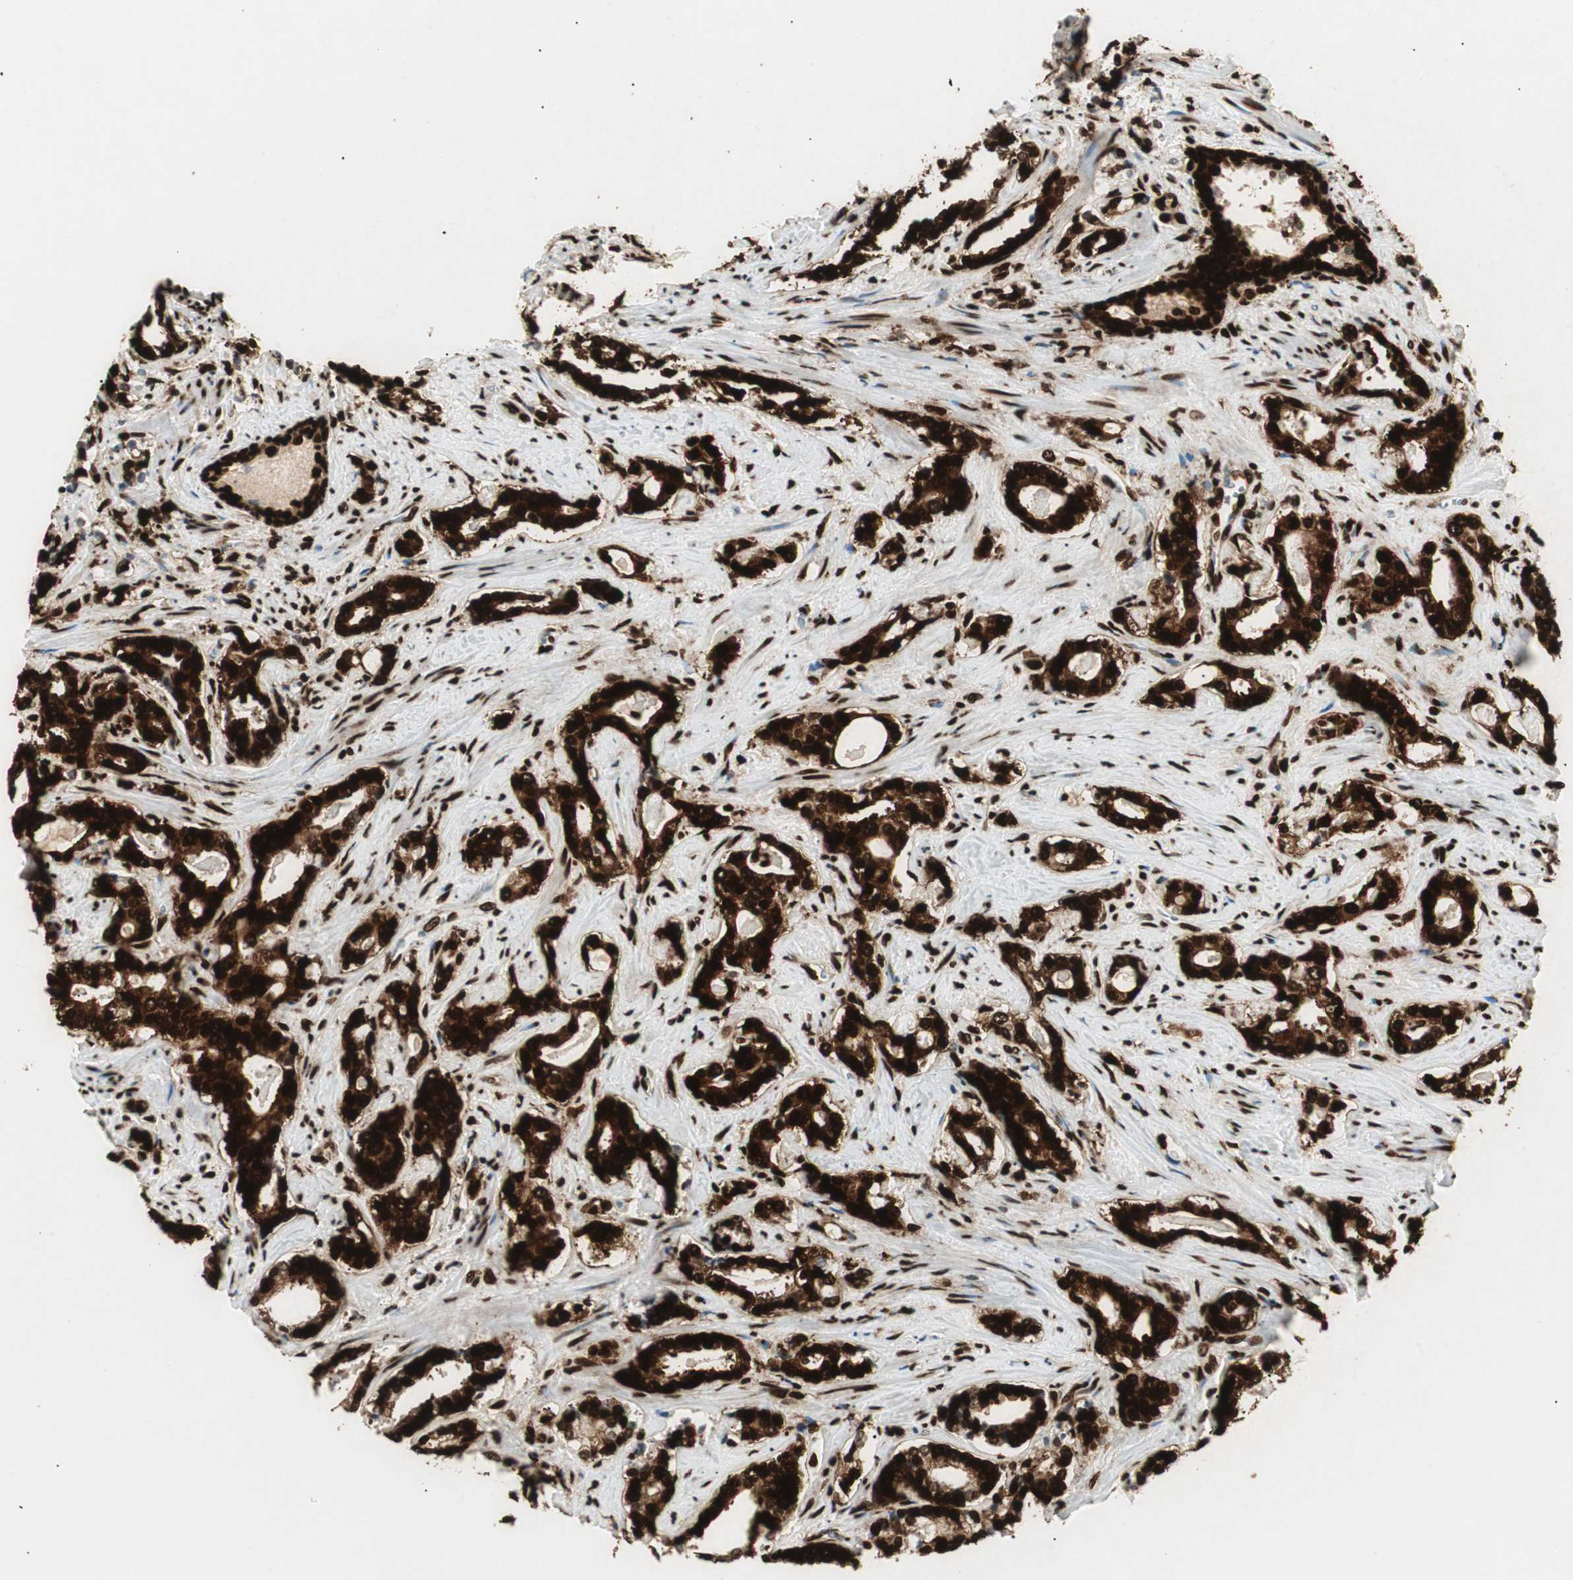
{"staining": {"intensity": "strong", "quantity": ">75%", "location": "cytoplasmic/membranous,nuclear"}, "tissue": "prostate cancer", "cell_type": "Tumor cells", "image_type": "cancer", "snomed": [{"axis": "morphology", "description": "Adenocarcinoma, High grade"}, {"axis": "topography", "description": "Prostate"}], "caption": "IHC of high-grade adenocarcinoma (prostate) exhibits high levels of strong cytoplasmic/membranous and nuclear positivity in about >75% of tumor cells.", "gene": "EWSR1", "patient": {"sex": "male", "age": 67}}